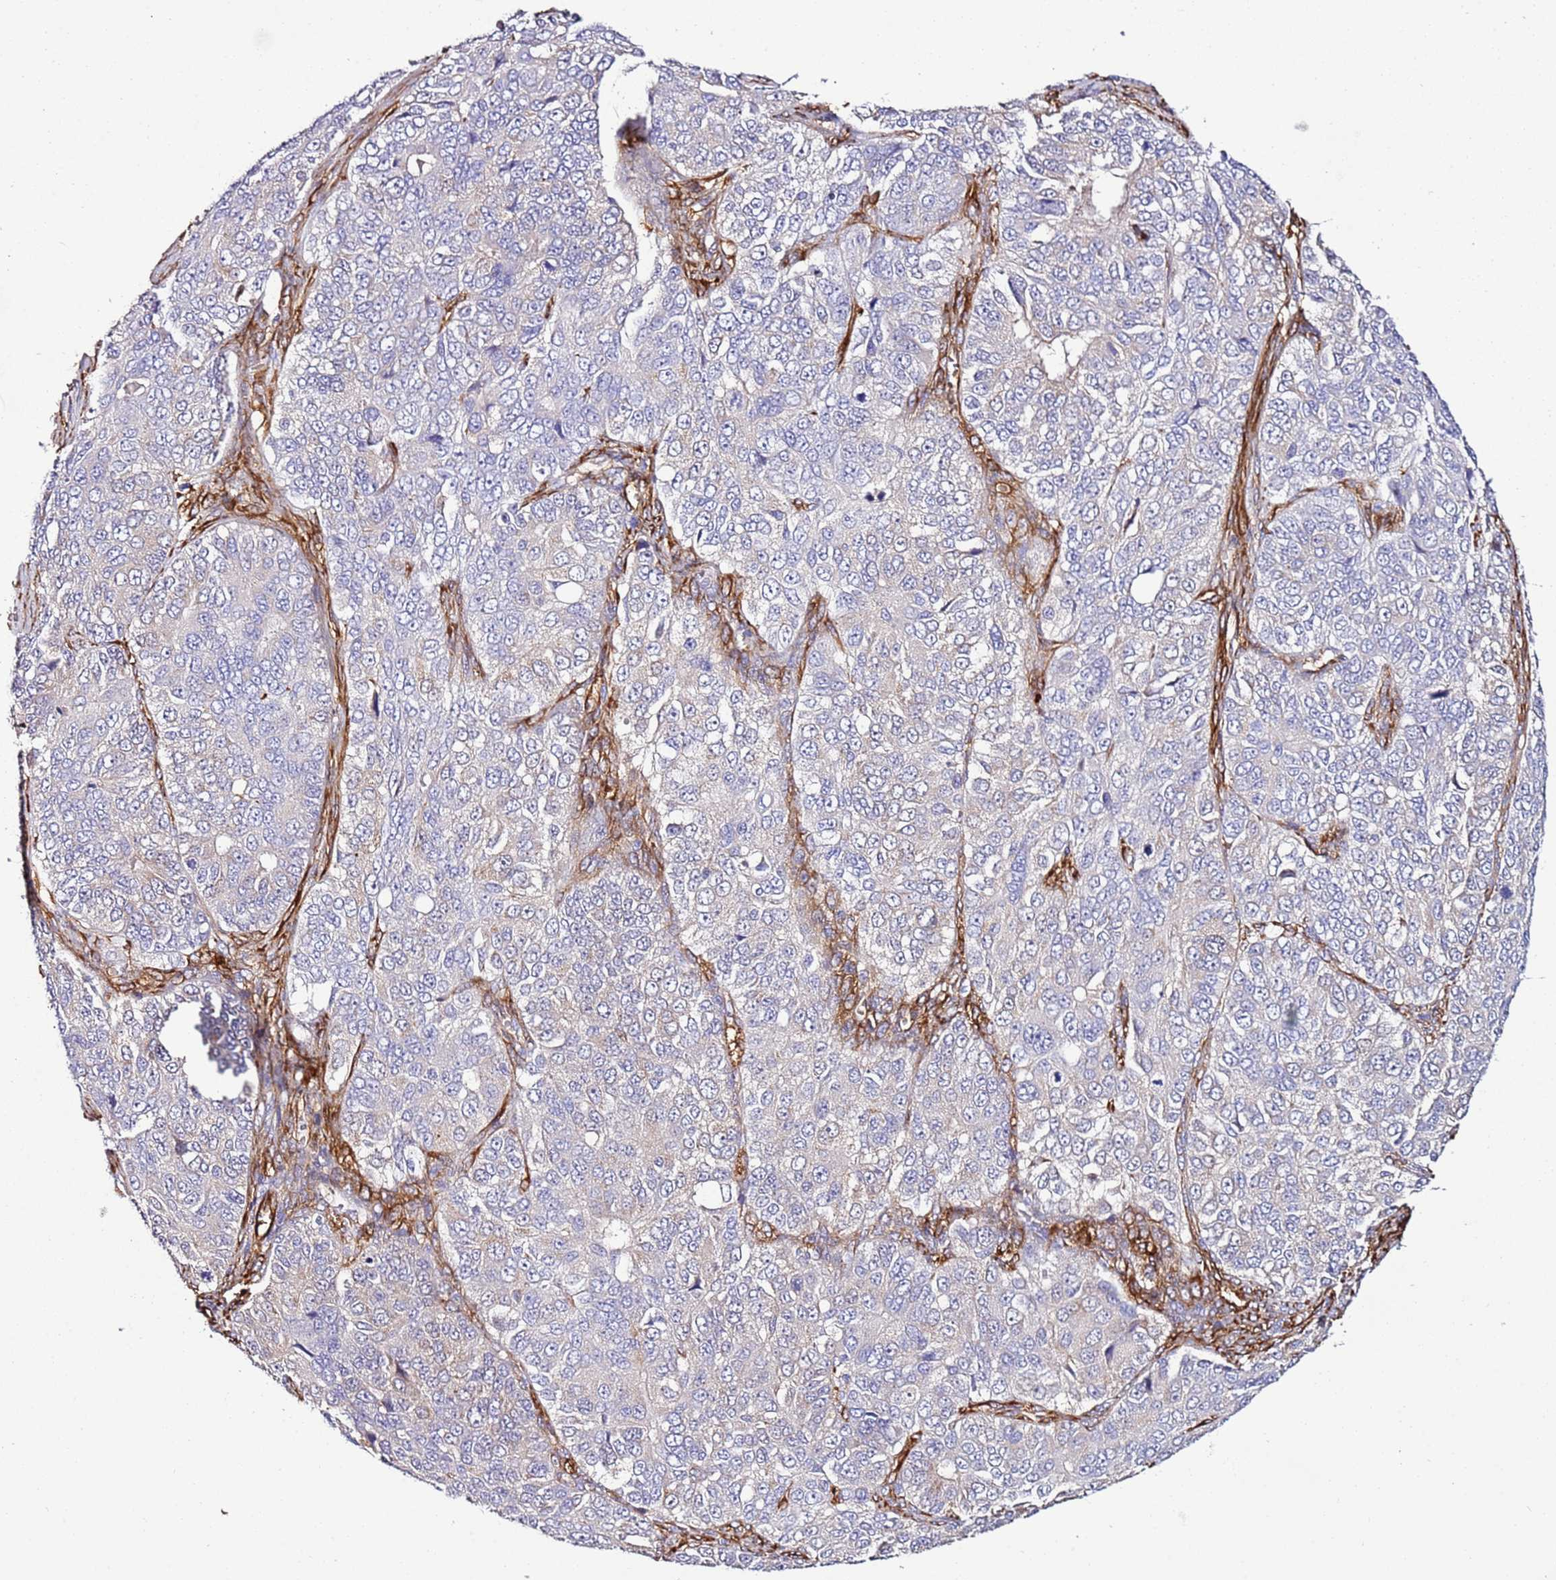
{"staining": {"intensity": "negative", "quantity": "none", "location": "none"}, "tissue": "ovarian cancer", "cell_type": "Tumor cells", "image_type": "cancer", "snomed": [{"axis": "morphology", "description": "Carcinoma, endometroid"}, {"axis": "topography", "description": "Ovary"}], "caption": "IHC of human ovarian endometroid carcinoma displays no staining in tumor cells.", "gene": "FAM174C", "patient": {"sex": "female", "age": 51}}